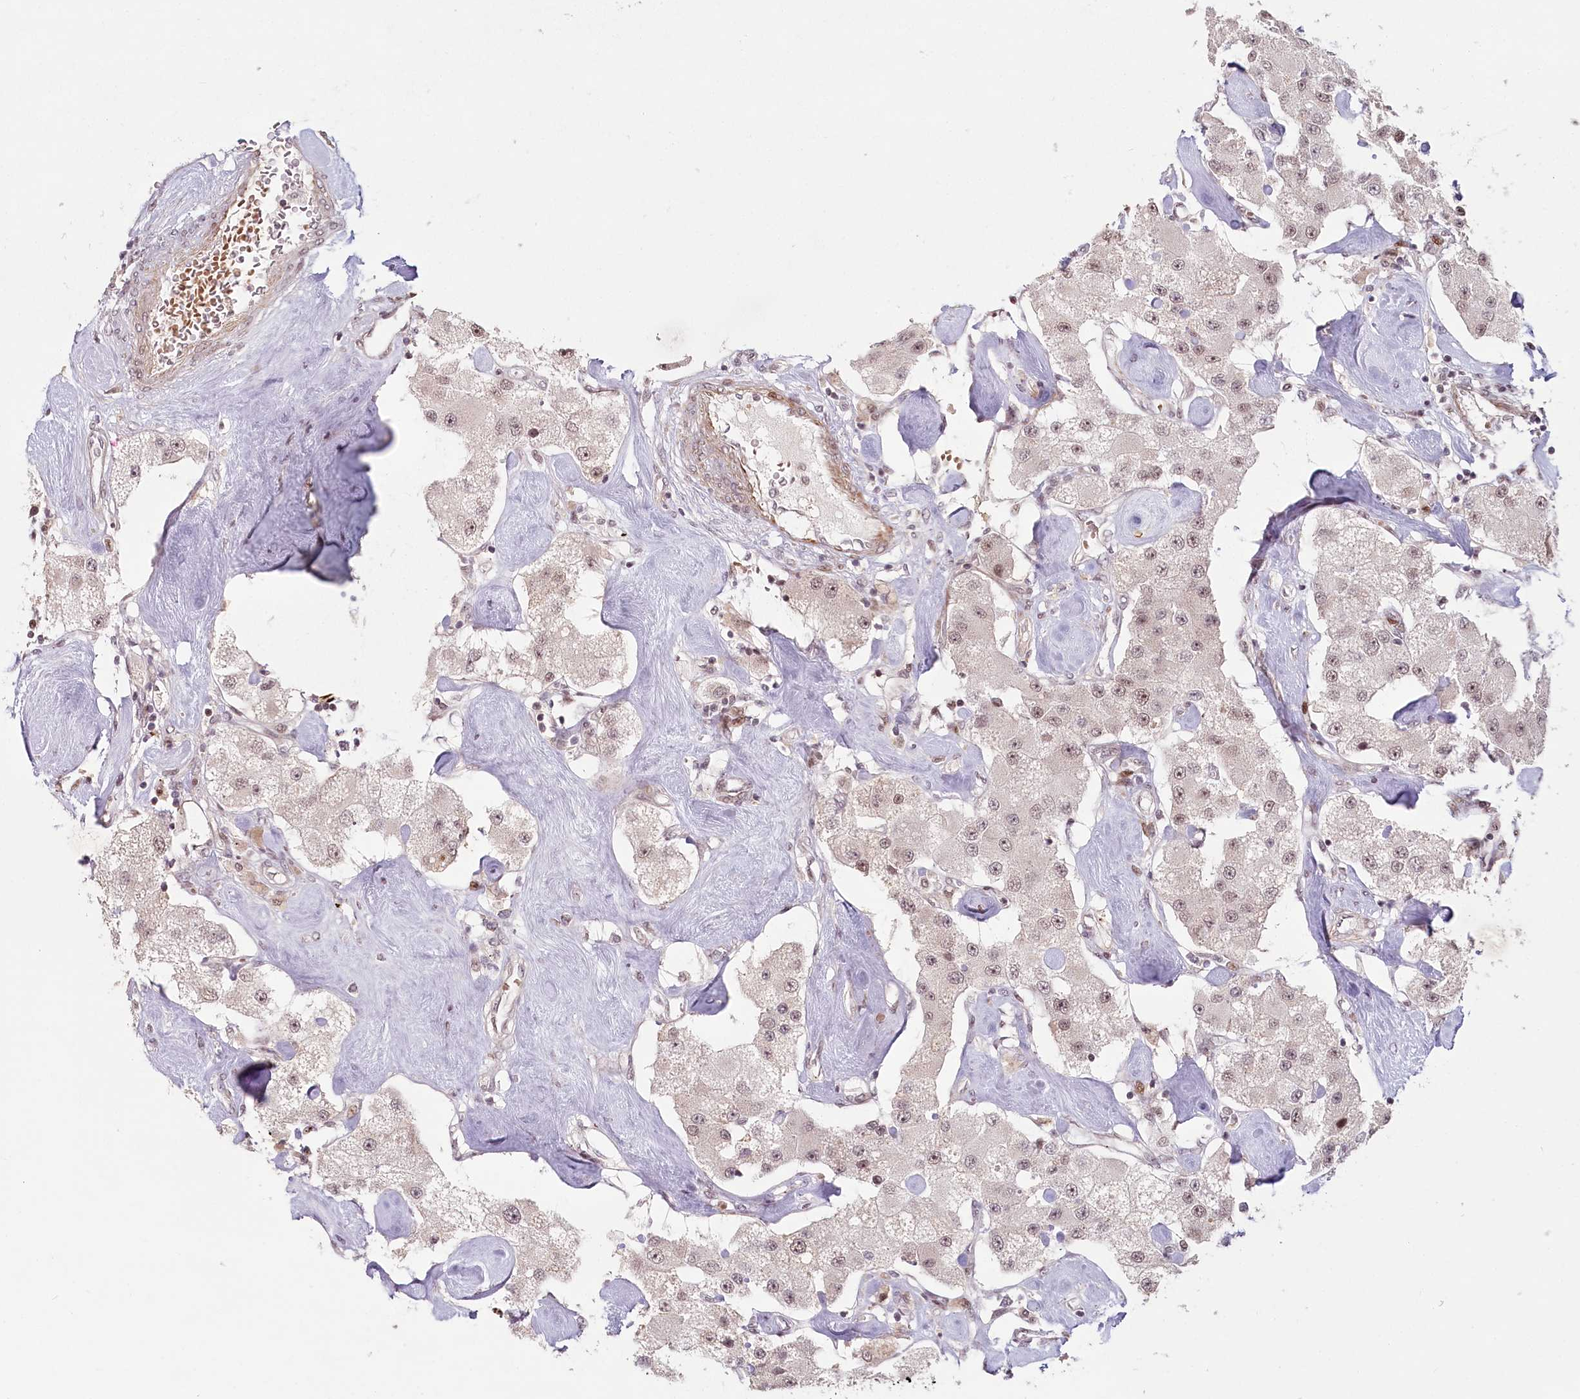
{"staining": {"intensity": "weak", "quantity": ">75%", "location": "nuclear"}, "tissue": "carcinoid", "cell_type": "Tumor cells", "image_type": "cancer", "snomed": [{"axis": "morphology", "description": "Carcinoid, malignant, NOS"}, {"axis": "topography", "description": "Pancreas"}], "caption": "Carcinoid stained with IHC exhibits weak nuclear positivity in about >75% of tumor cells.", "gene": "FAM204A", "patient": {"sex": "male", "age": 41}}